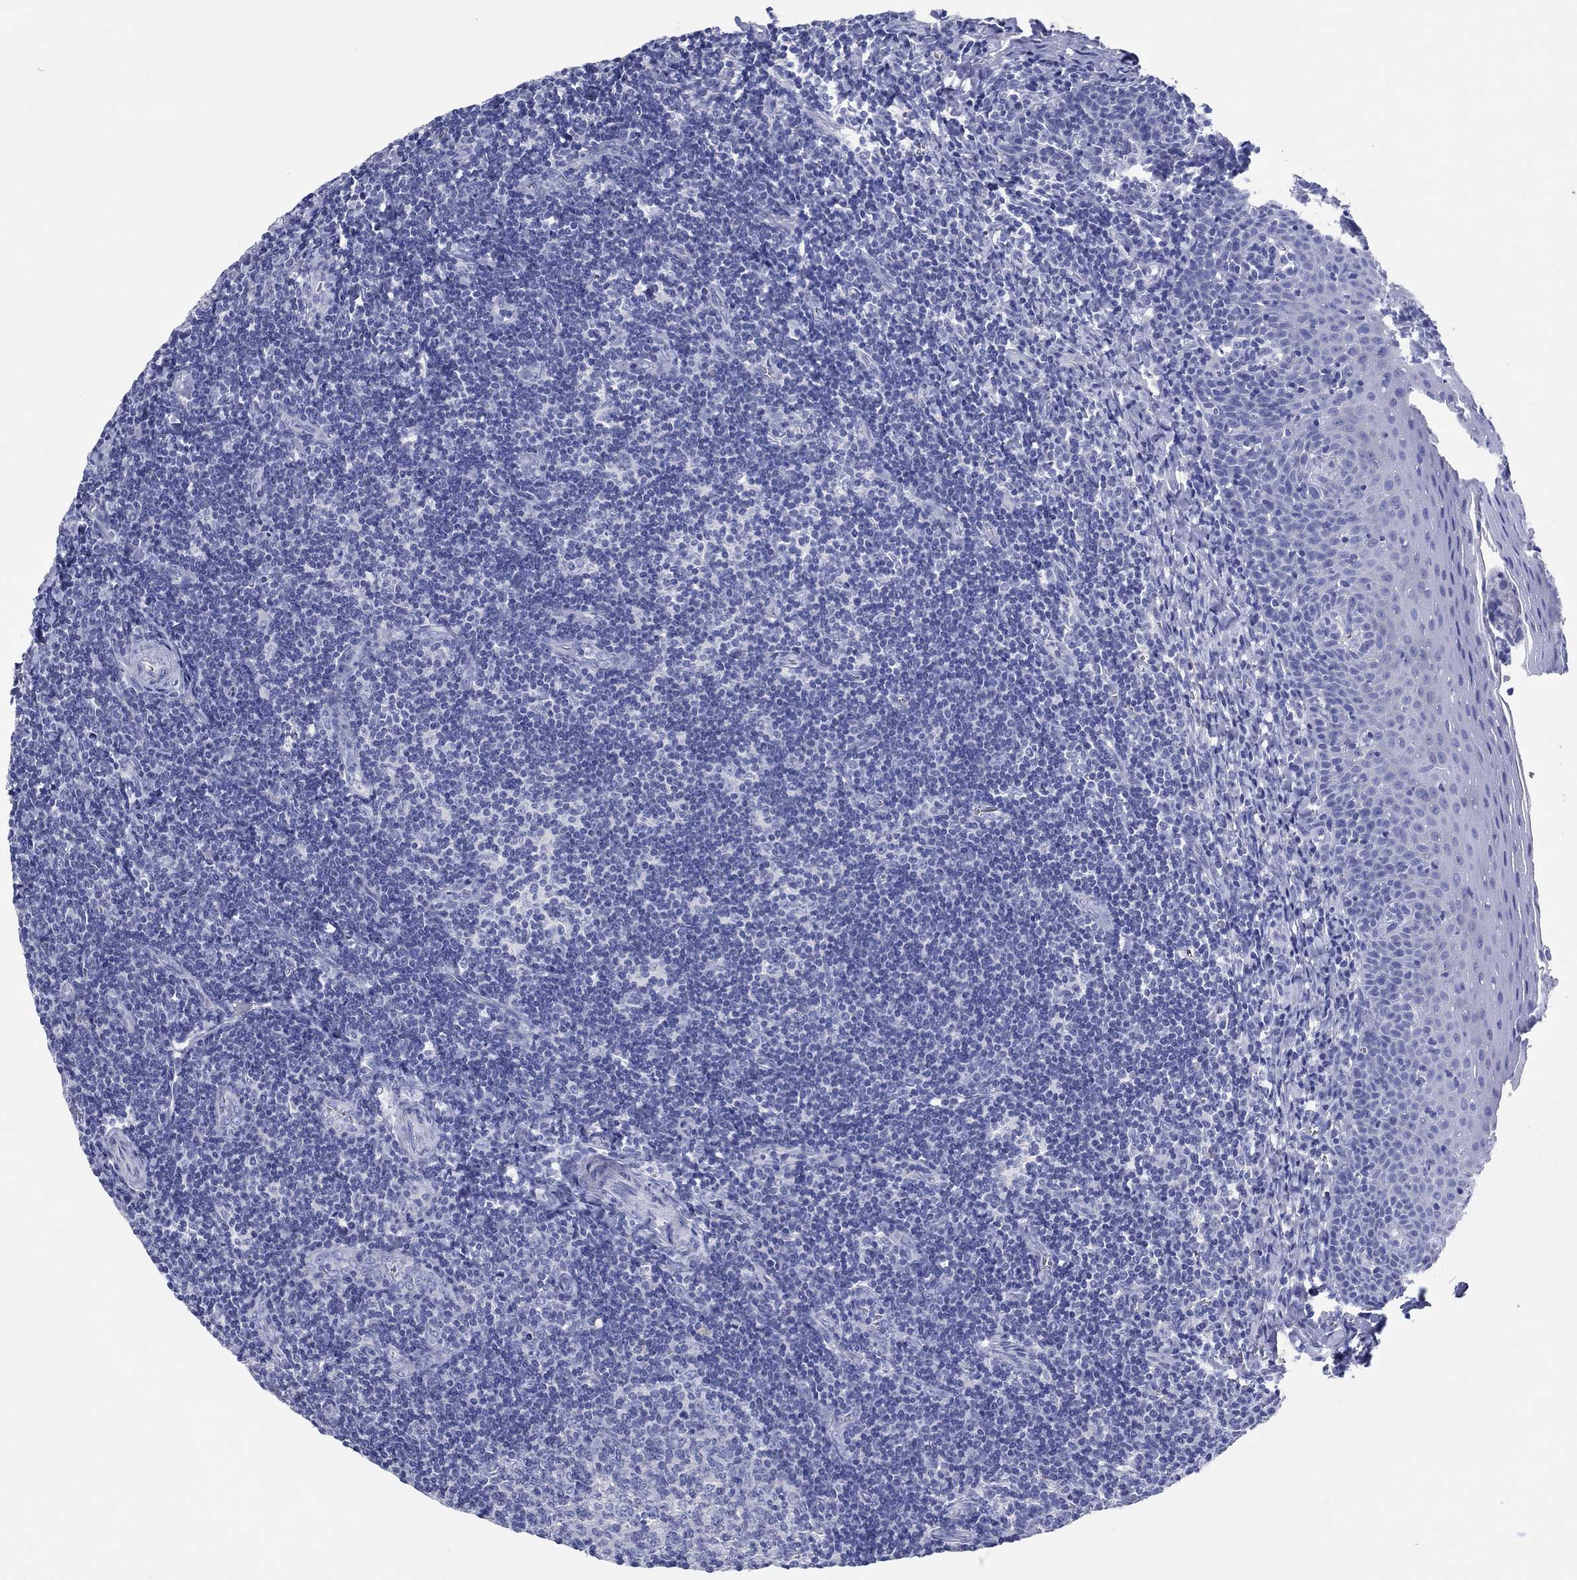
{"staining": {"intensity": "negative", "quantity": "none", "location": "none"}, "tissue": "tonsil", "cell_type": "Germinal center cells", "image_type": "normal", "snomed": [{"axis": "morphology", "description": "Normal tissue, NOS"}, {"axis": "morphology", "description": "Inflammation, NOS"}, {"axis": "topography", "description": "Tonsil"}], "caption": "This micrograph is of normal tonsil stained with IHC to label a protein in brown with the nuclei are counter-stained blue. There is no positivity in germinal center cells.", "gene": "HCRT", "patient": {"sex": "female", "age": 31}}